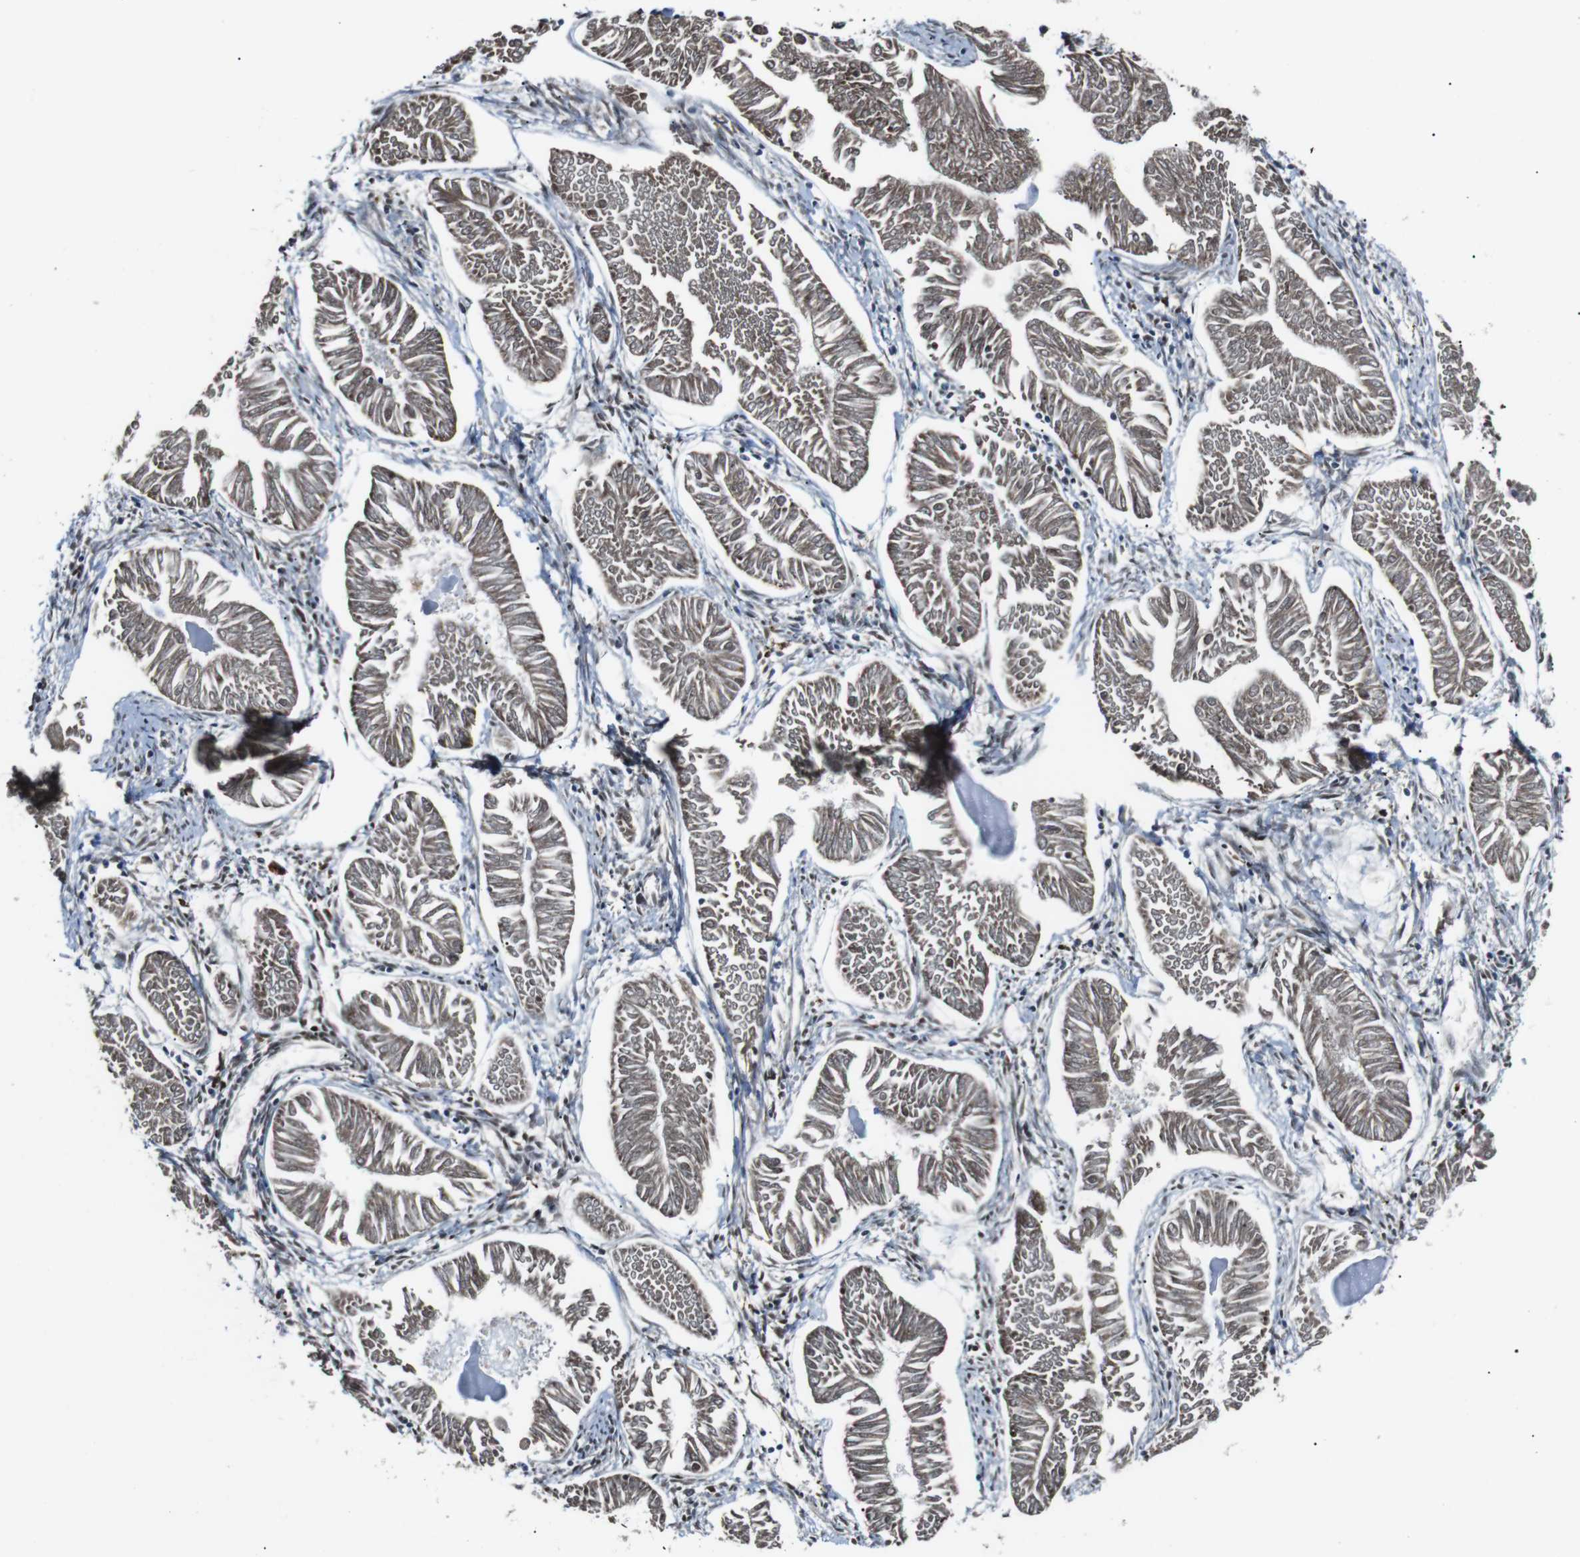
{"staining": {"intensity": "moderate", "quantity": ">75%", "location": "cytoplasmic/membranous"}, "tissue": "endometrial cancer", "cell_type": "Tumor cells", "image_type": "cancer", "snomed": [{"axis": "morphology", "description": "Adenocarcinoma, NOS"}, {"axis": "topography", "description": "Endometrium"}], "caption": "Brown immunohistochemical staining in endometrial cancer shows moderate cytoplasmic/membranous staining in approximately >75% of tumor cells. The protein is shown in brown color, while the nuclei are stained blue.", "gene": "CISD2", "patient": {"sex": "female", "age": 53}}